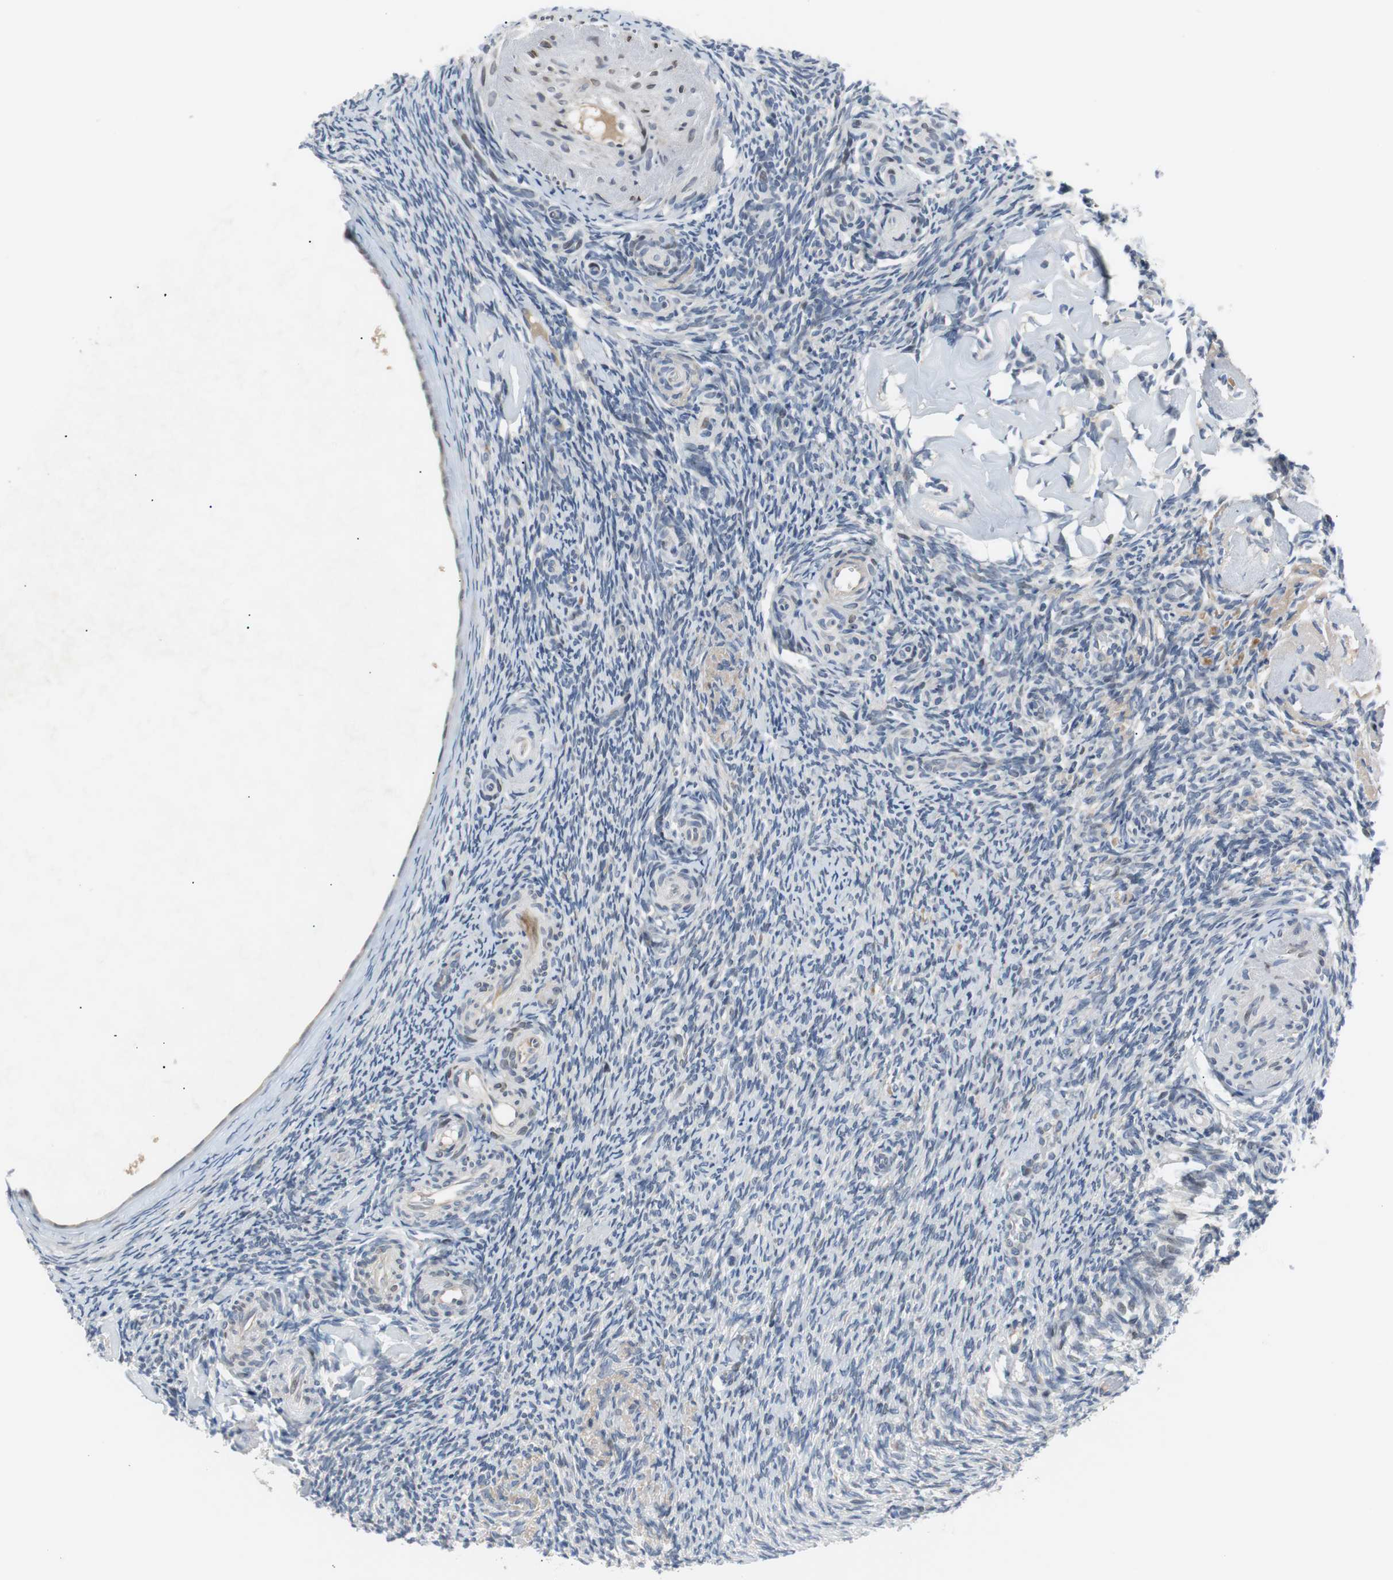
{"staining": {"intensity": "negative", "quantity": "none", "location": "none"}, "tissue": "ovary", "cell_type": "Follicle cells", "image_type": "normal", "snomed": [{"axis": "morphology", "description": "Normal tissue, NOS"}, {"axis": "topography", "description": "Ovary"}], "caption": "Photomicrograph shows no protein positivity in follicle cells of normal ovary. The staining is performed using DAB (3,3'-diaminobenzidine) brown chromogen with nuclei counter-stained in using hematoxylin.", "gene": "MAP2K4", "patient": {"sex": "female", "age": 60}}